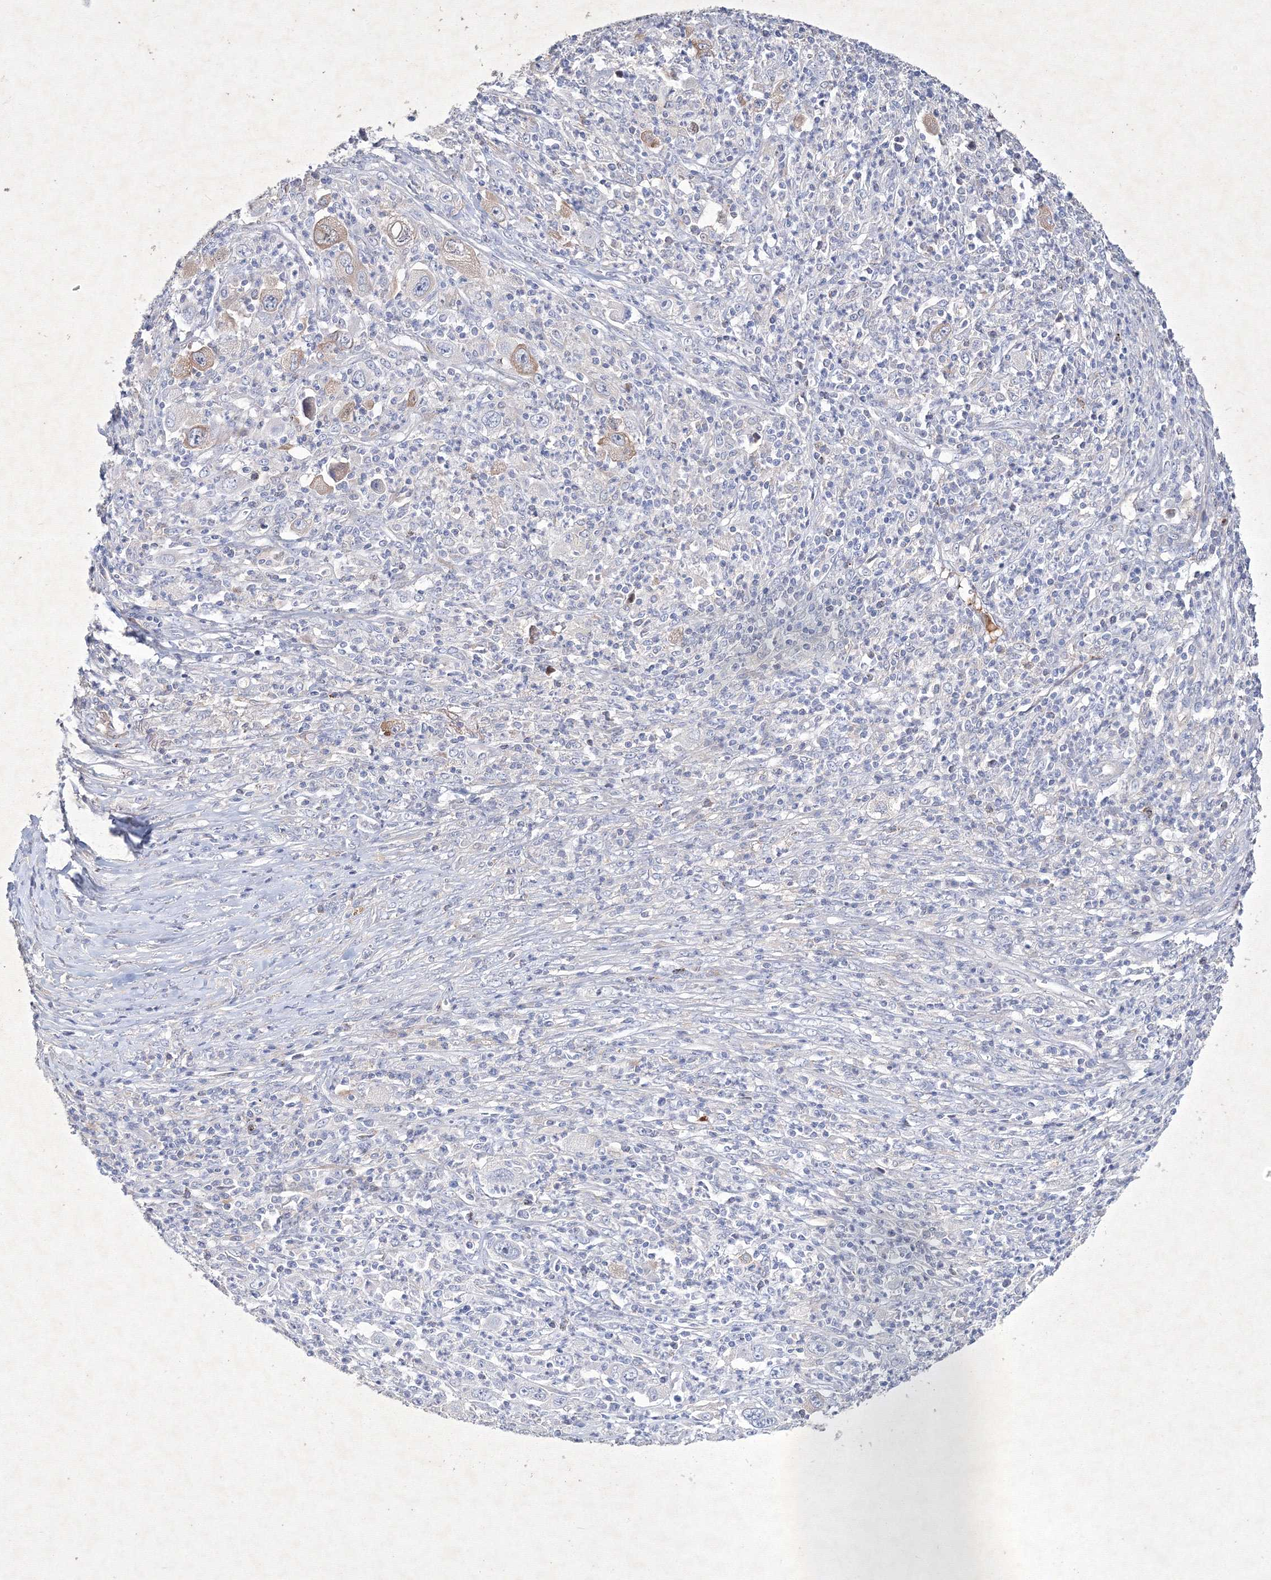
{"staining": {"intensity": "weak", "quantity": "<25%", "location": "cytoplasmic/membranous"}, "tissue": "melanoma", "cell_type": "Tumor cells", "image_type": "cancer", "snomed": [{"axis": "morphology", "description": "Malignant melanoma, Metastatic site"}, {"axis": "topography", "description": "Skin"}], "caption": "Tumor cells show no significant protein positivity in malignant melanoma (metastatic site).", "gene": "CXXC4", "patient": {"sex": "female", "age": 56}}